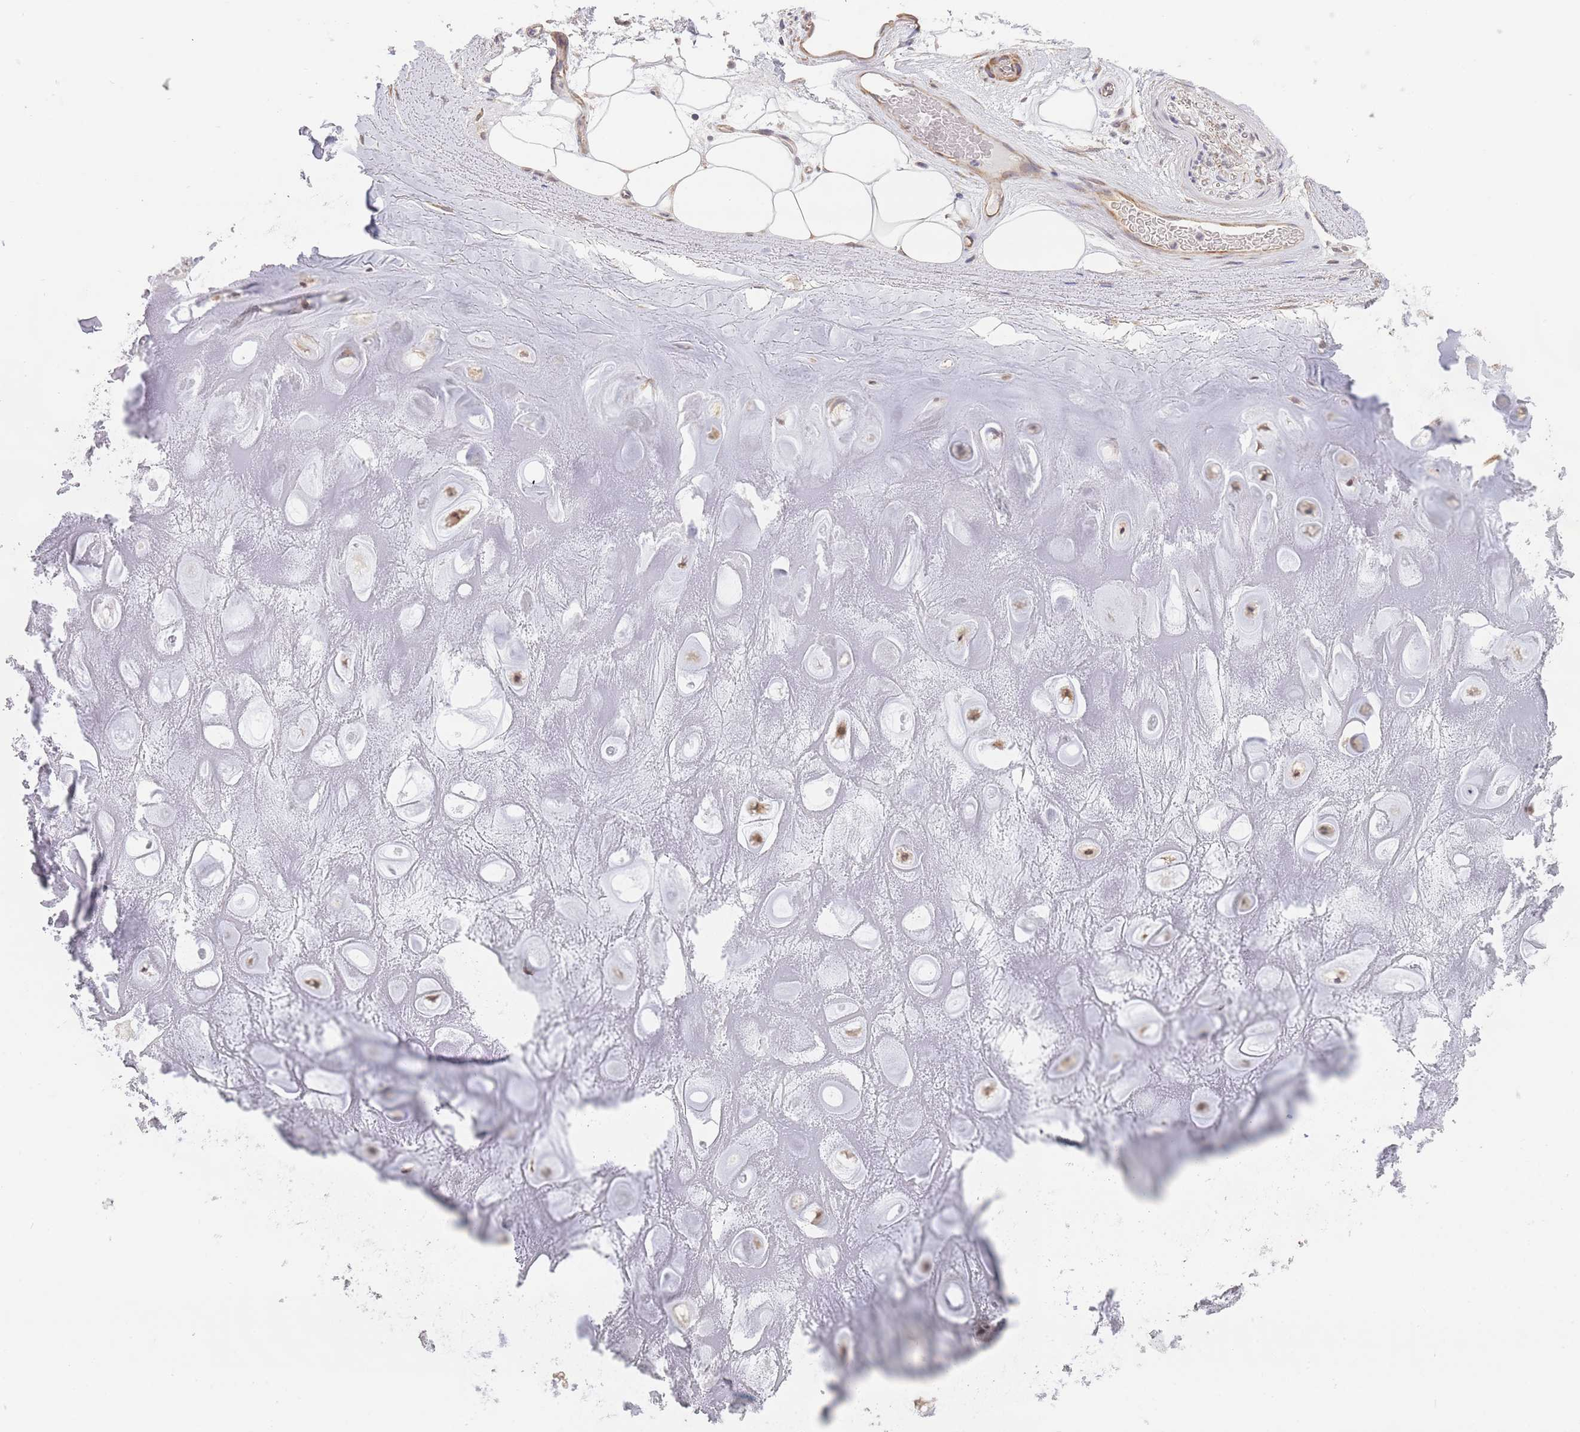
{"staining": {"intensity": "weak", "quantity": ">75%", "location": "cytoplasmic/membranous"}, "tissue": "adipose tissue", "cell_type": "Adipocytes", "image_type": "normal", "snomed": [{"axis": "morphology", "description": "Normal tissue, NOS"}, {"axis": "topography", "description": "Cartilage tissue"}], "caption": "IHC histopathology image of unremarkable adipose tissue: human adipose tissue stained using immunohistochemistry (IHC) shows low levels of weak protein expression localized specifically in the cytoplasmic/membranous of adipocytes, appearing as a cytoplasmic/membranous brown color.", "gene": "UQCC3", "patient": {"sex": "male", "age": 81}}